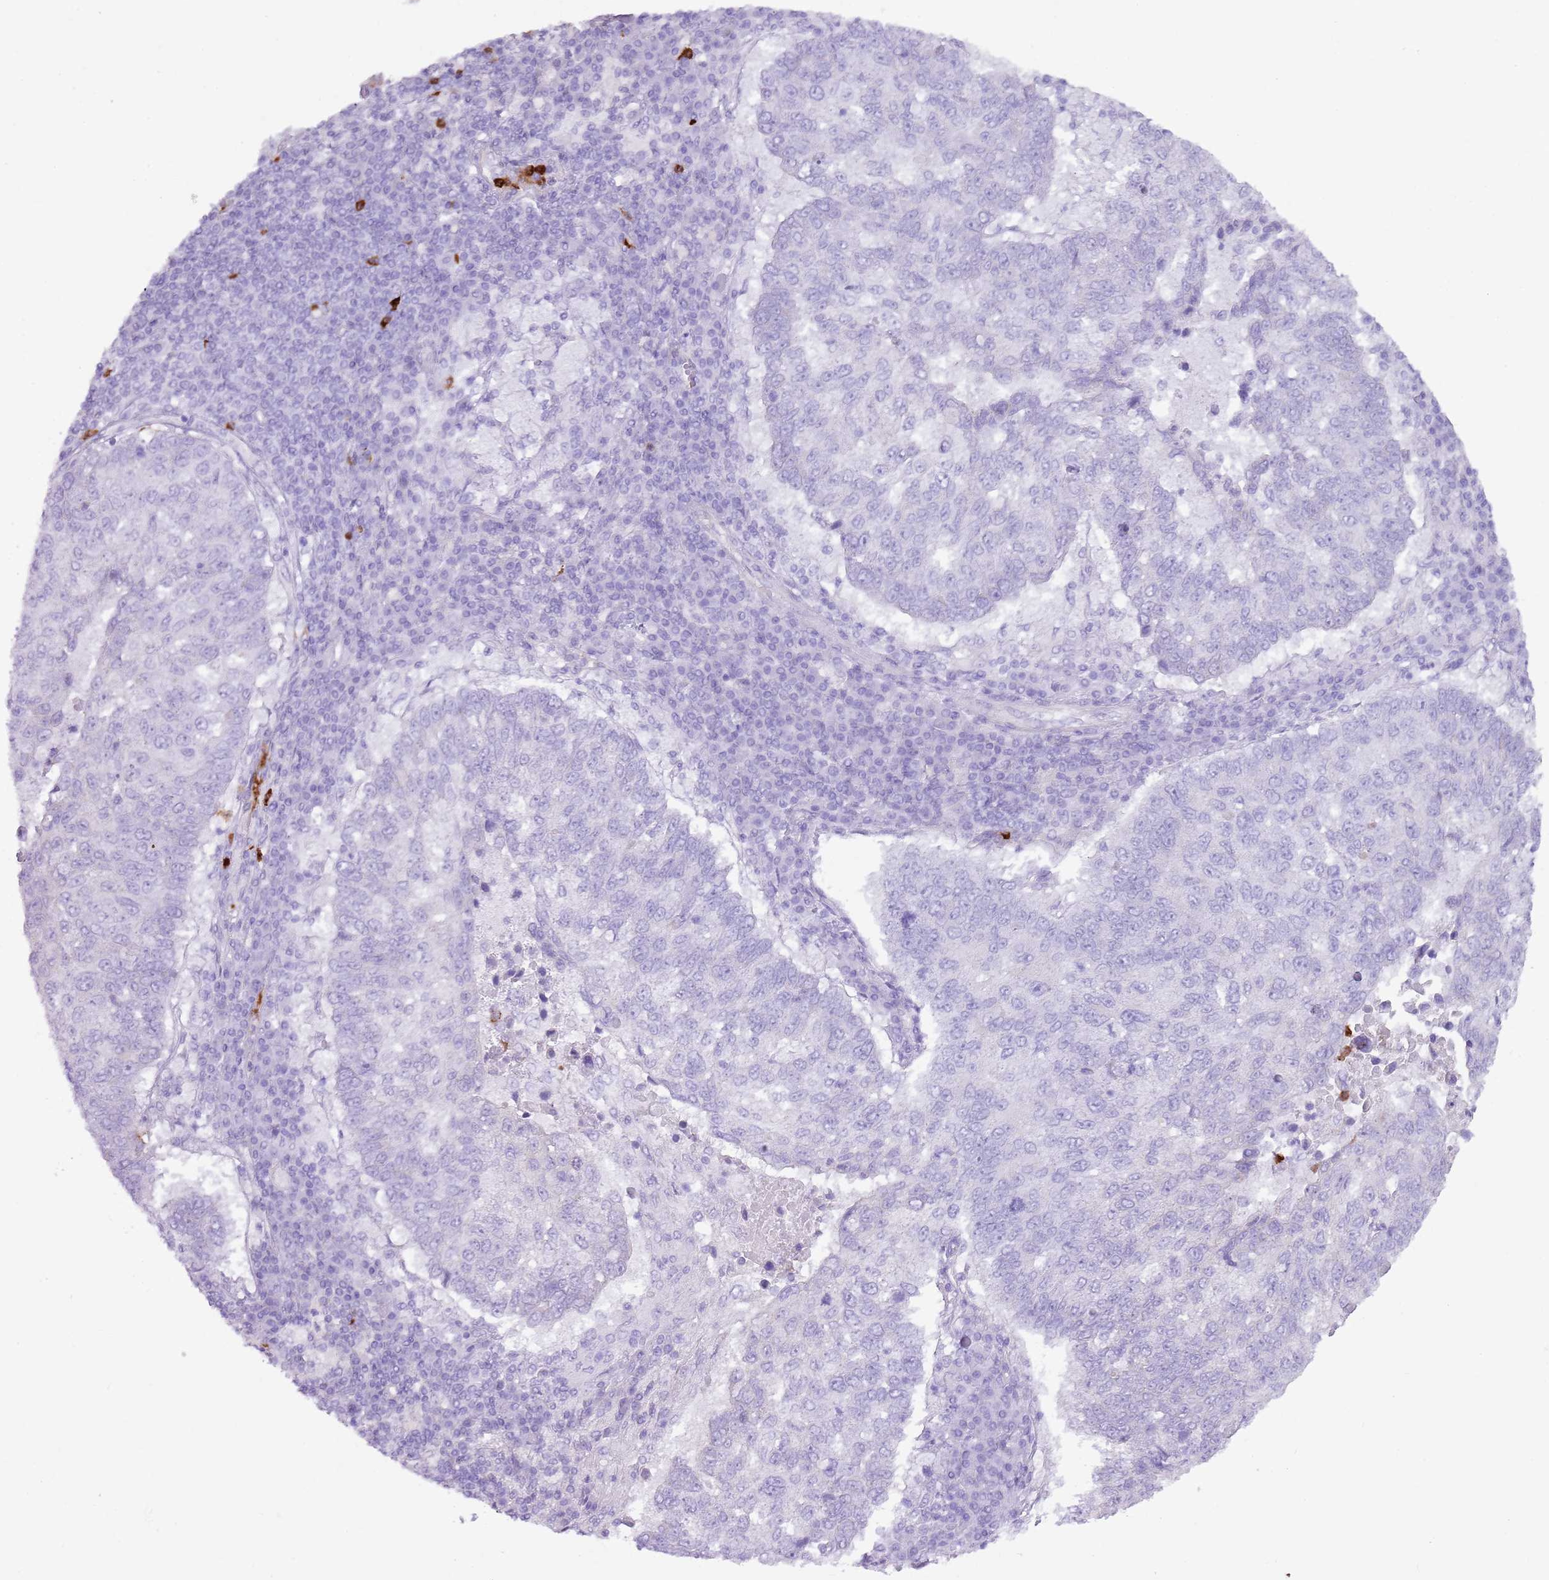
{"staining": {"intensity": "negative", "quantity": "none", "location": "none"}, "tissue": "lung cancer", "cell_type": "Tumor cells", "image_type": "cancer", "snomed": [{"axis": "morphology", "description": "Squamous cell carcinoma, NOS"}, {"axis": "topography", "description": "Lung"}], "caption": "A high-resolution micrograph shows immunohistochemistry staining of lung cancer, which shows no significant expression in tumor cells.", "gene": "CD177", "patient": {"sex": "male", "age": 73}}